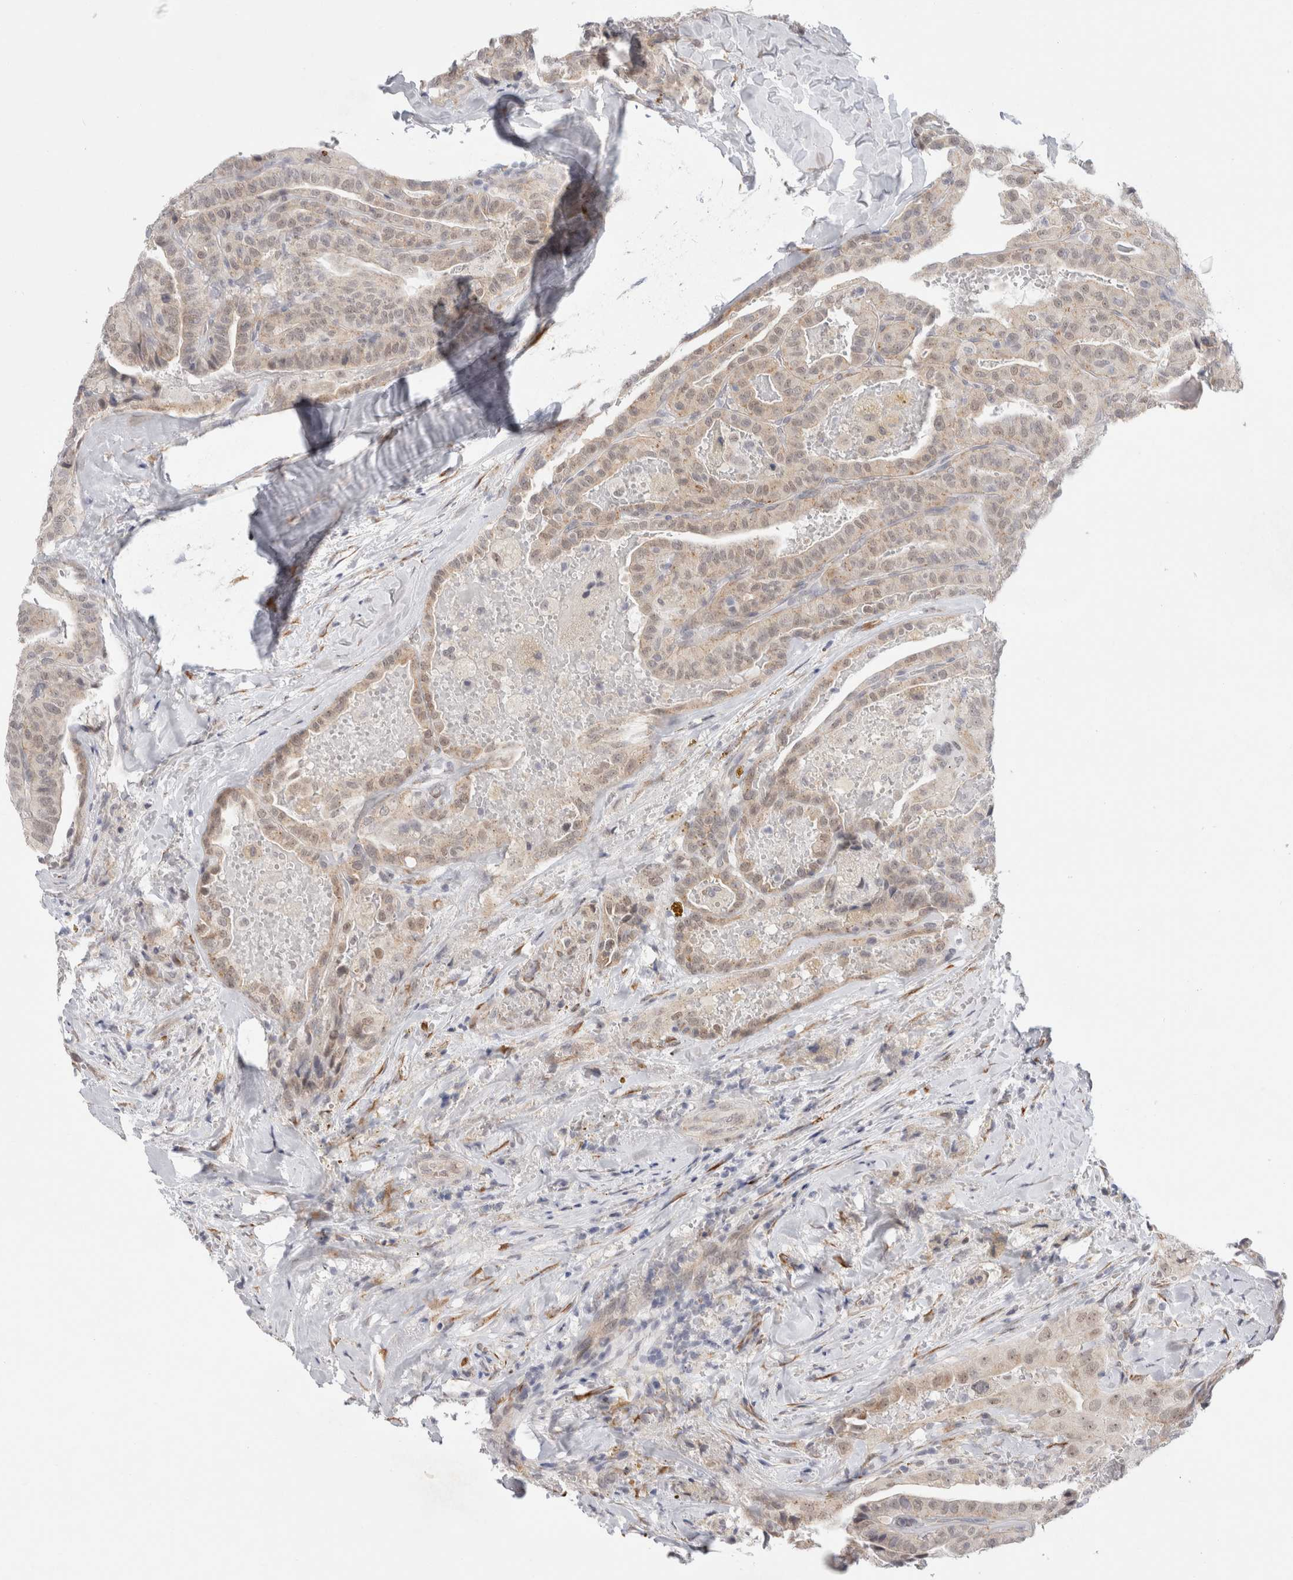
{"staining": {"intensity": "weak", "quantity": "25%-75%", "location": "cytoplasmic/membranous,nuclear"}, "tissue": "thyroid cancer", "cell_type": "Tumor cells", "image_type": "cancer", "snomed": [{"axis": "morphology", "description": "Papillary adenocarcinoma, NOS"}, {"axis": "topography", "description": "Thyroid gland"}], "caption": "Thyroid papillary adenocarcinoma stained for a protein (brown) displays weak cytoplasmic/membranous and nuclear positive staining in about 25%-75% of tumor cells.", "gene": "TRMT1L", "patient": {"sex": "male", "age": 77}}